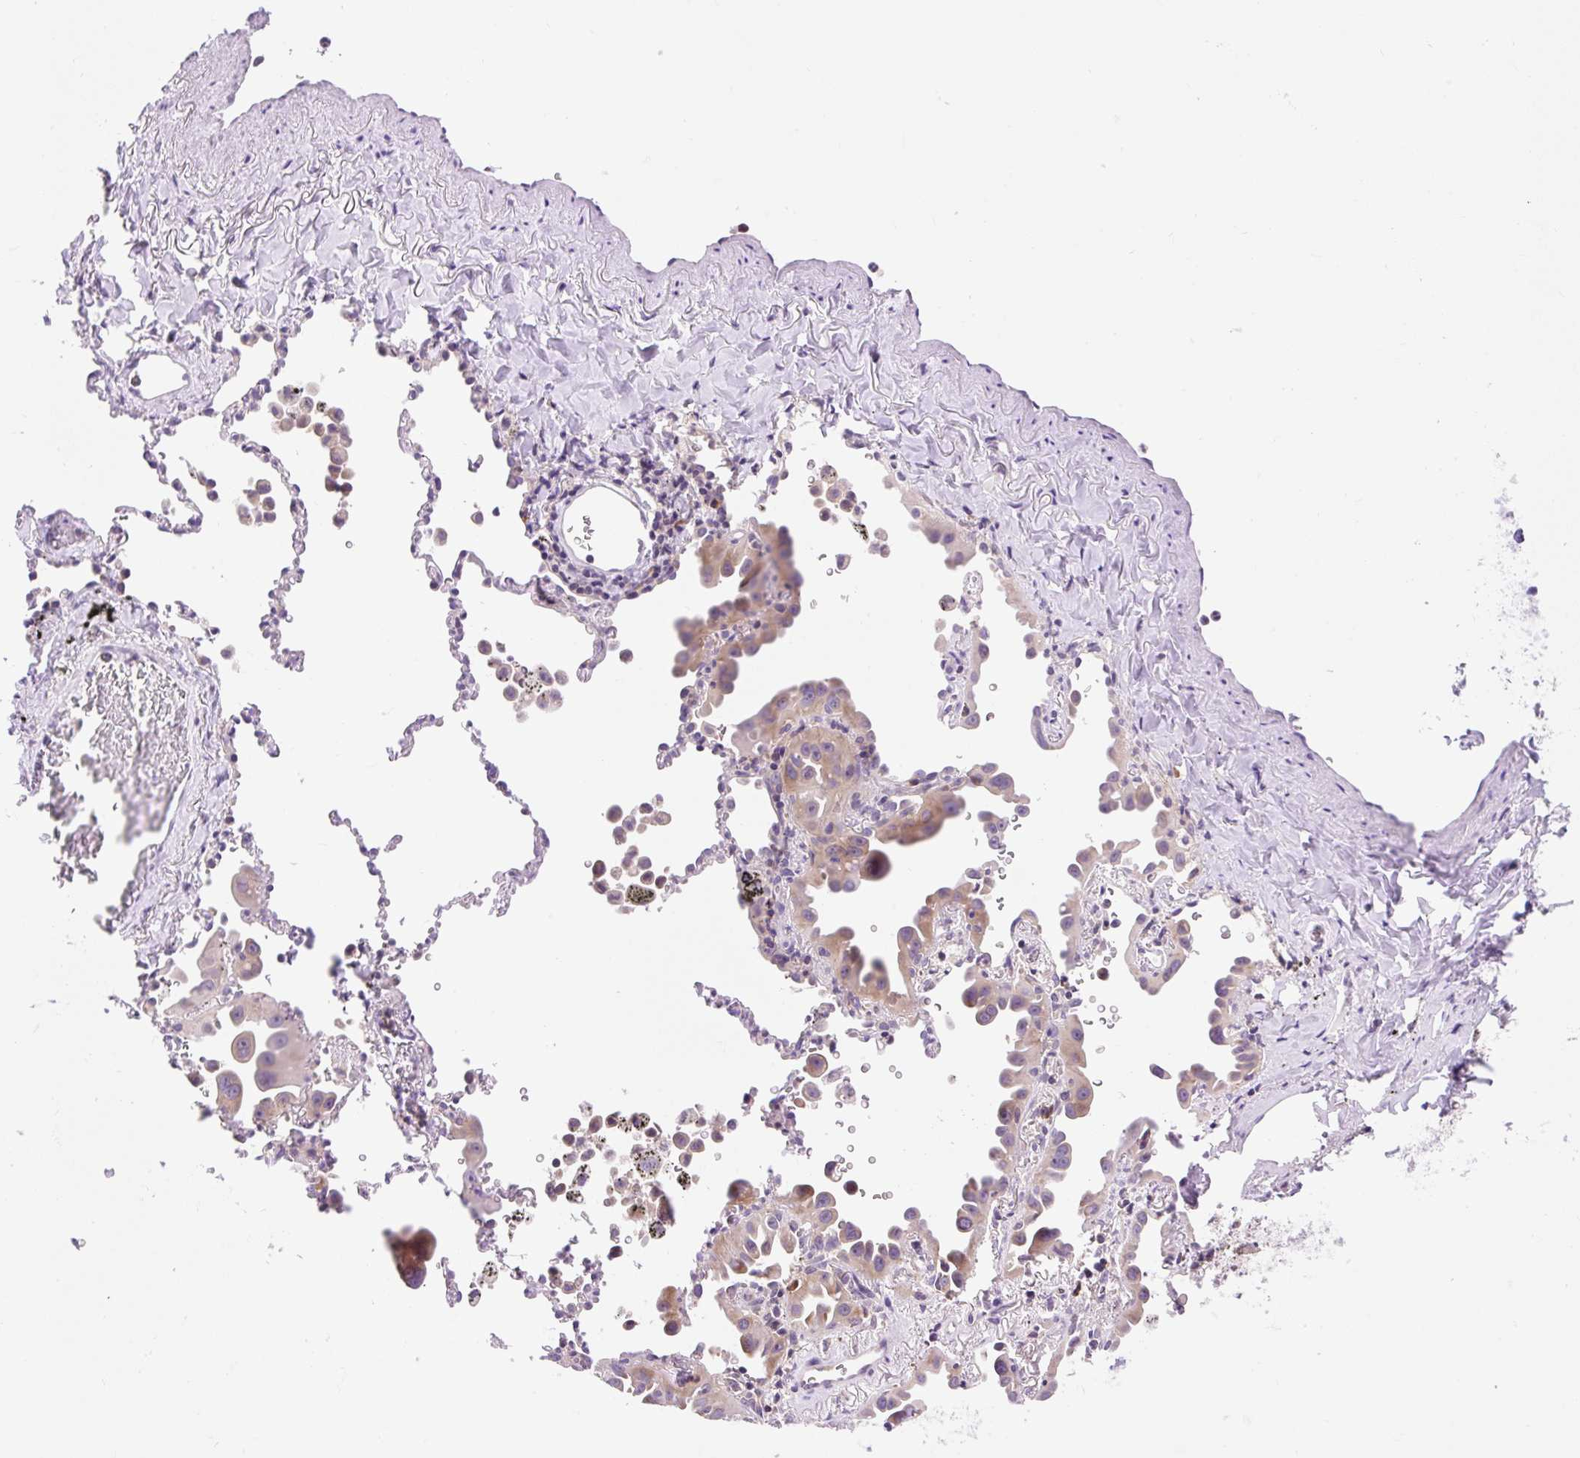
{"staining": {"intensity": "moderate", "quantity": ">75%", "location": "cytoplasmic/membranous"}, "tissue": "lung cancer", "cell_type": "Tumor cells", "image_type": "cancer", "snomed": [{"axis": "morphology", "description": "Adenocarcinoma, NOS"}, {"axis": "topography", "description": "Lung"}], "caption": "Protein staining by immunohistochemistry (IHC) displays moderate cytoplasmic/membranous positivity in about >75% of tumor cells in adenocarcinoma (lung).", "gene": "GPR45", "patient": {"sex": "male", "age": 68}}